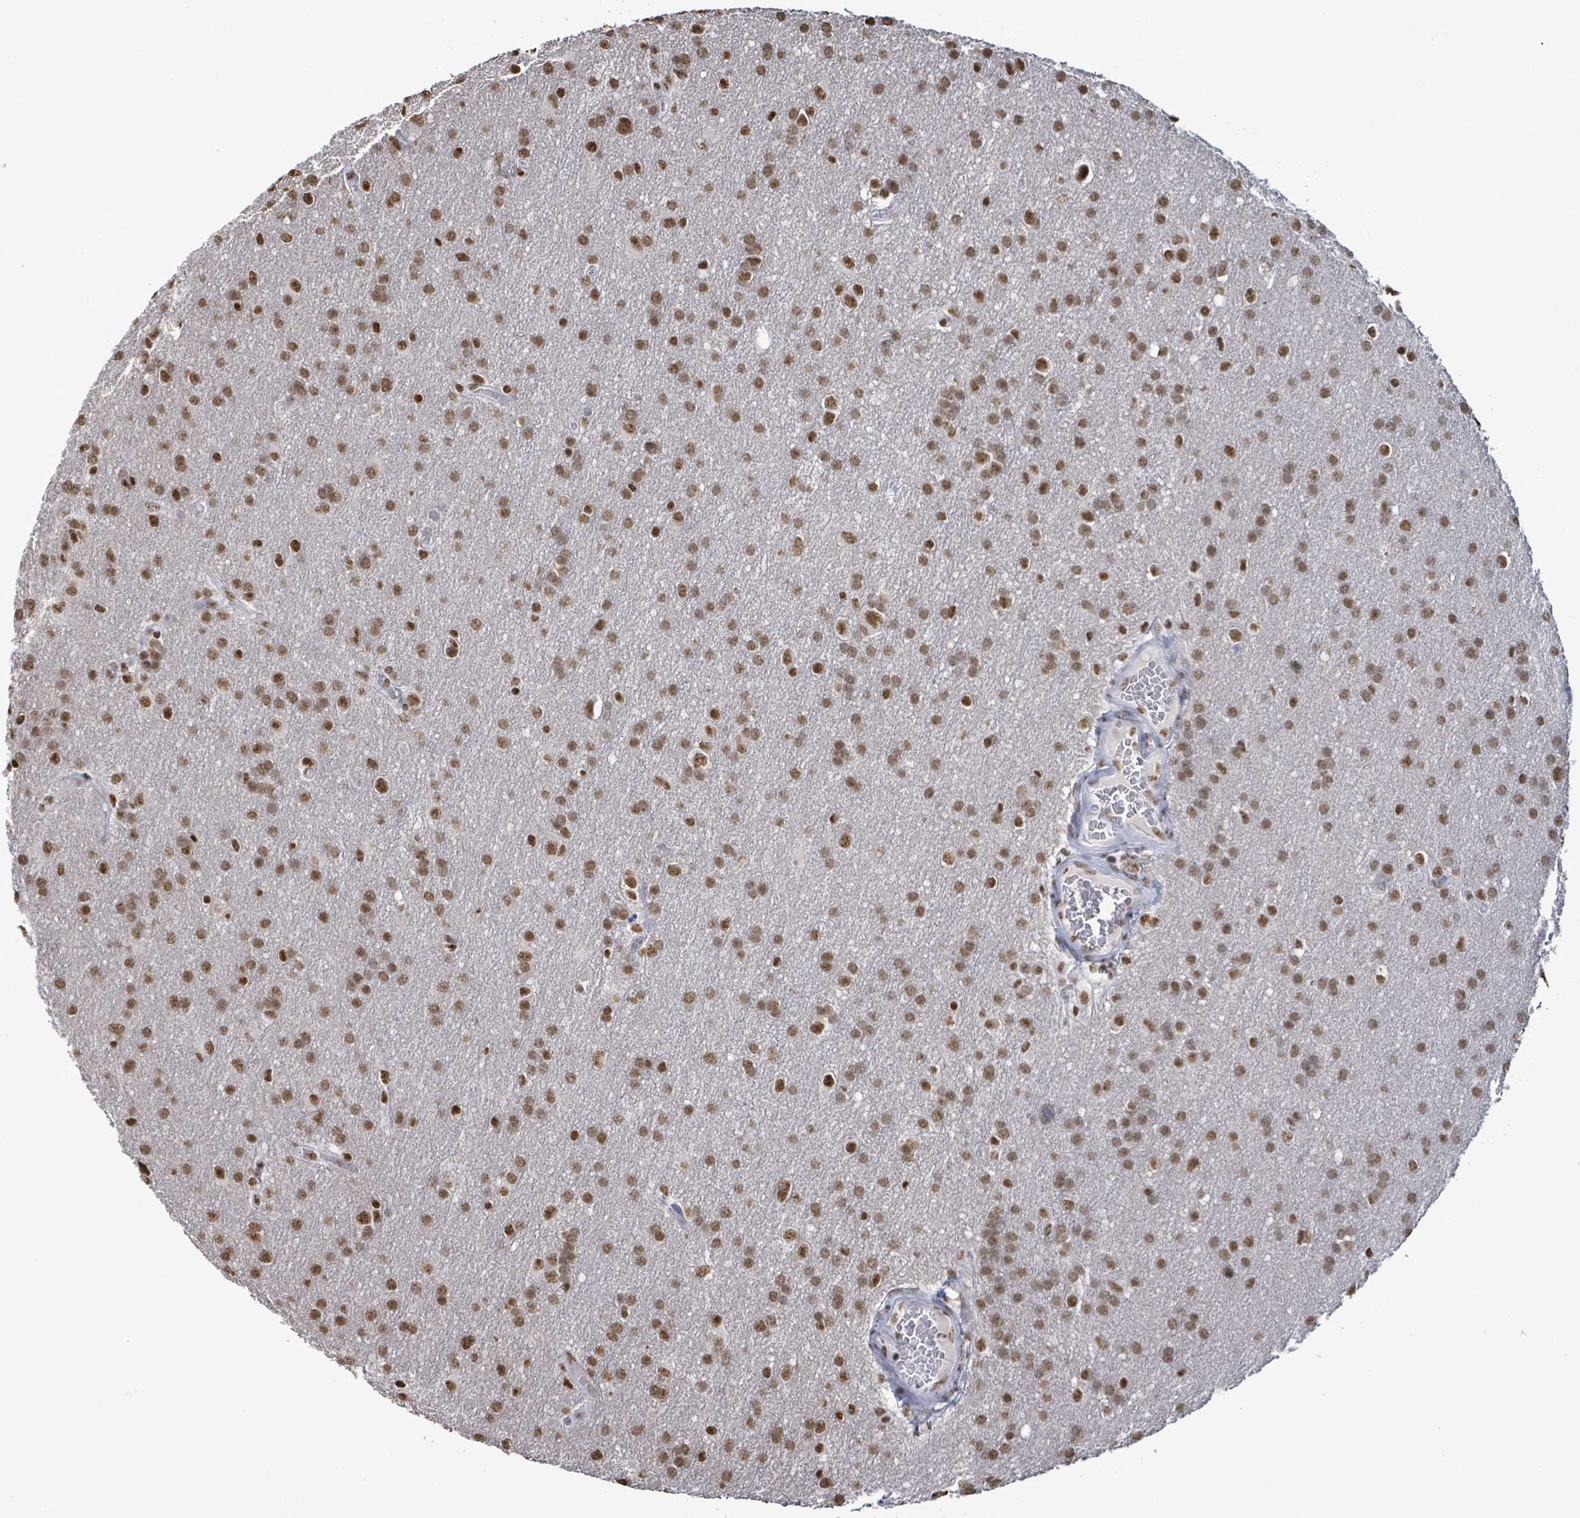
{"staining": {"intensity": "moderate", "quantity": ">75%", "location": "nuclear"}, "tissue": "glioma", "cell_type": "Tumor cells", "image_type": "cancer", "snomed": [{"axis": "morphology", "description": "Glioma, malignant, Low grade"}, {"axis": "topography", "description": "Brain"}], "caption": "A histopathology image of glioma stained for a protein shows moderate nuclear brown staining in tumor cells. (Brightfield microscopy of DAB IHC at high magnification).", "gene": "SAMD14", "patient": {"sex": "female", "age": 32}}